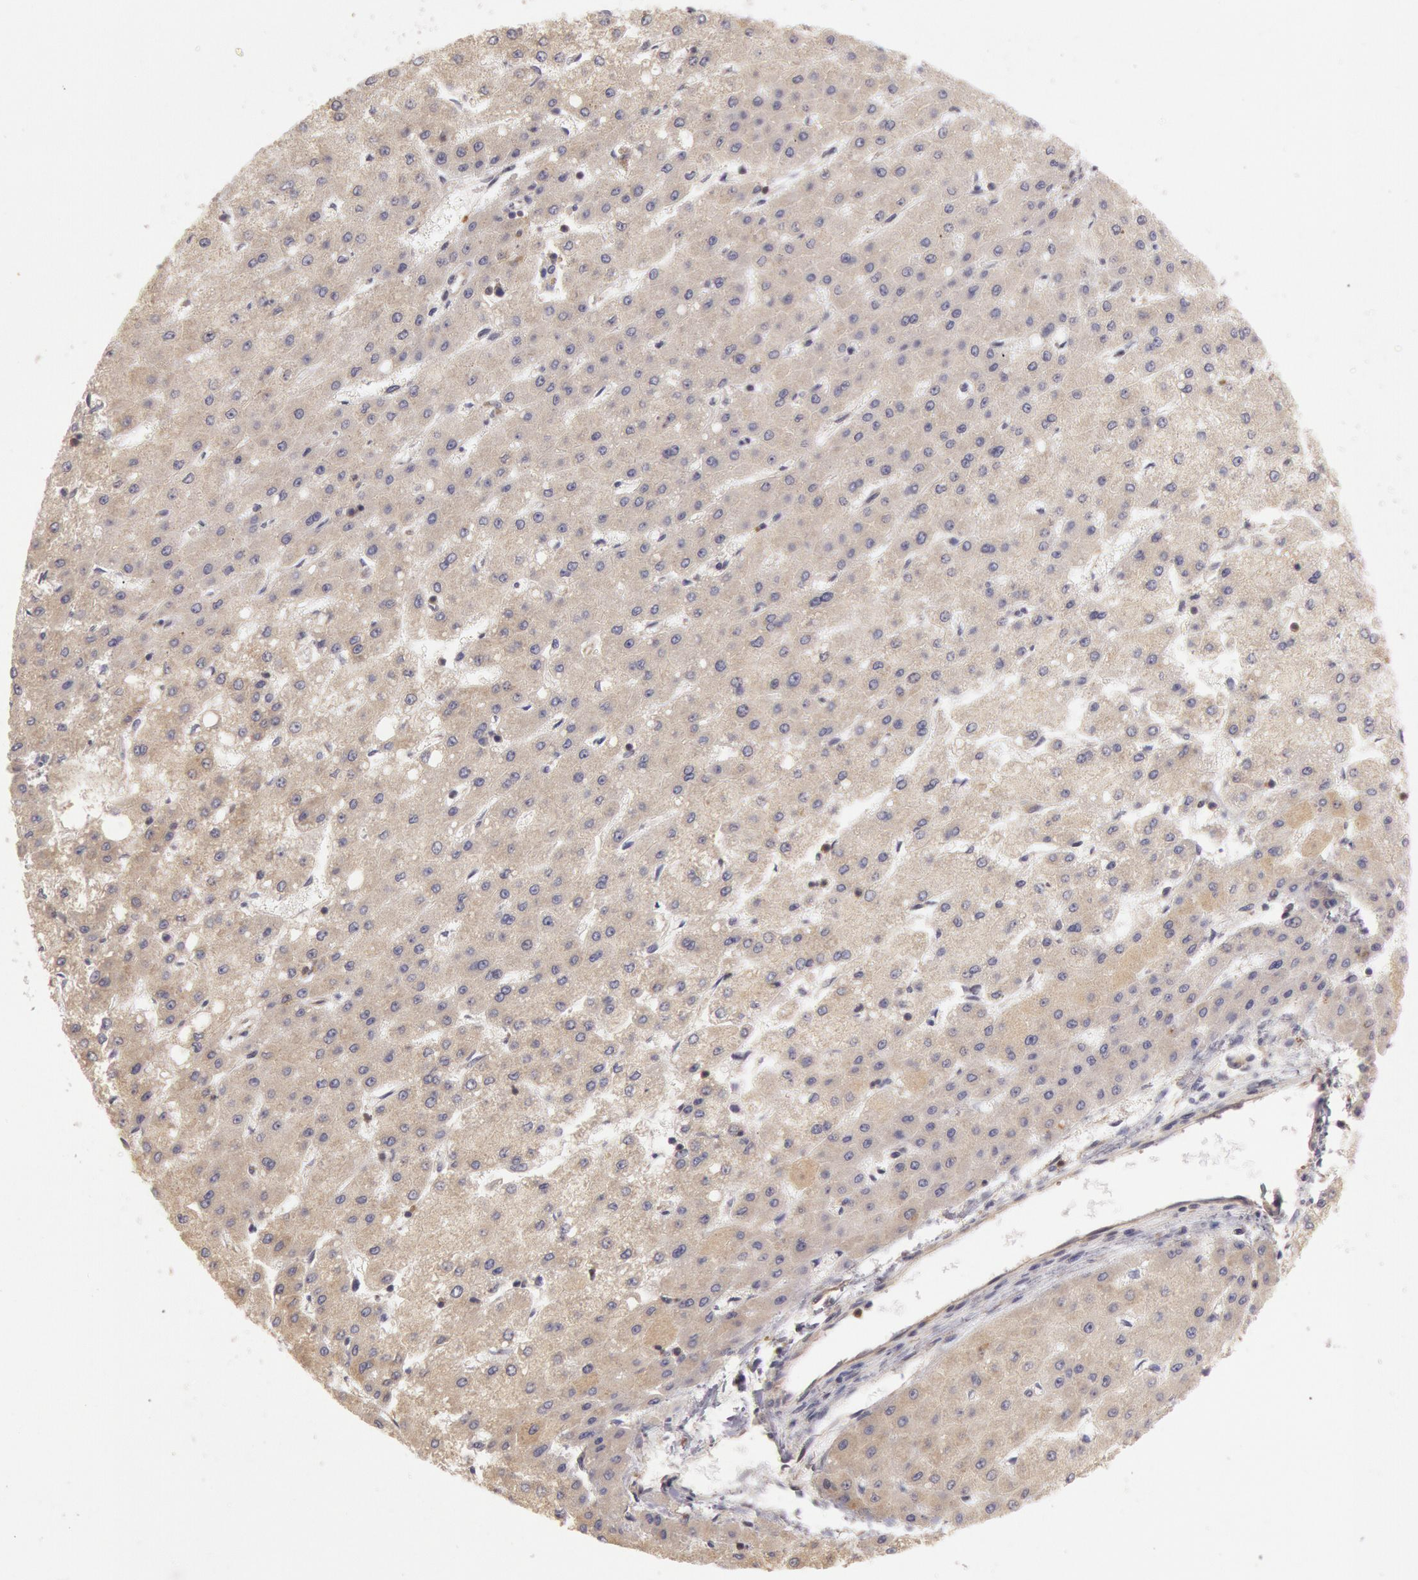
{"staining": {"intensity": "weak", "quantity": ">75%", "location": "cytoplasmic/membranous"}, "tissue": "liver cancer", "cell_type": "Tumor cells", "image_type": "cancer", "snomed": [{"axis": "morphology", "description": "Carcinoma, Hepatocellular, NOS"}, {"axis": "topography", "description": "Liver"}], "caption": "Protein expression analysis of hepatocellular carcinoma (liver) shows weak cytoplasmic/membranous expression in approximately >75% of tumor cells.", "gene": "NMT2", "patient": {"sex": "female", "age": 52}}